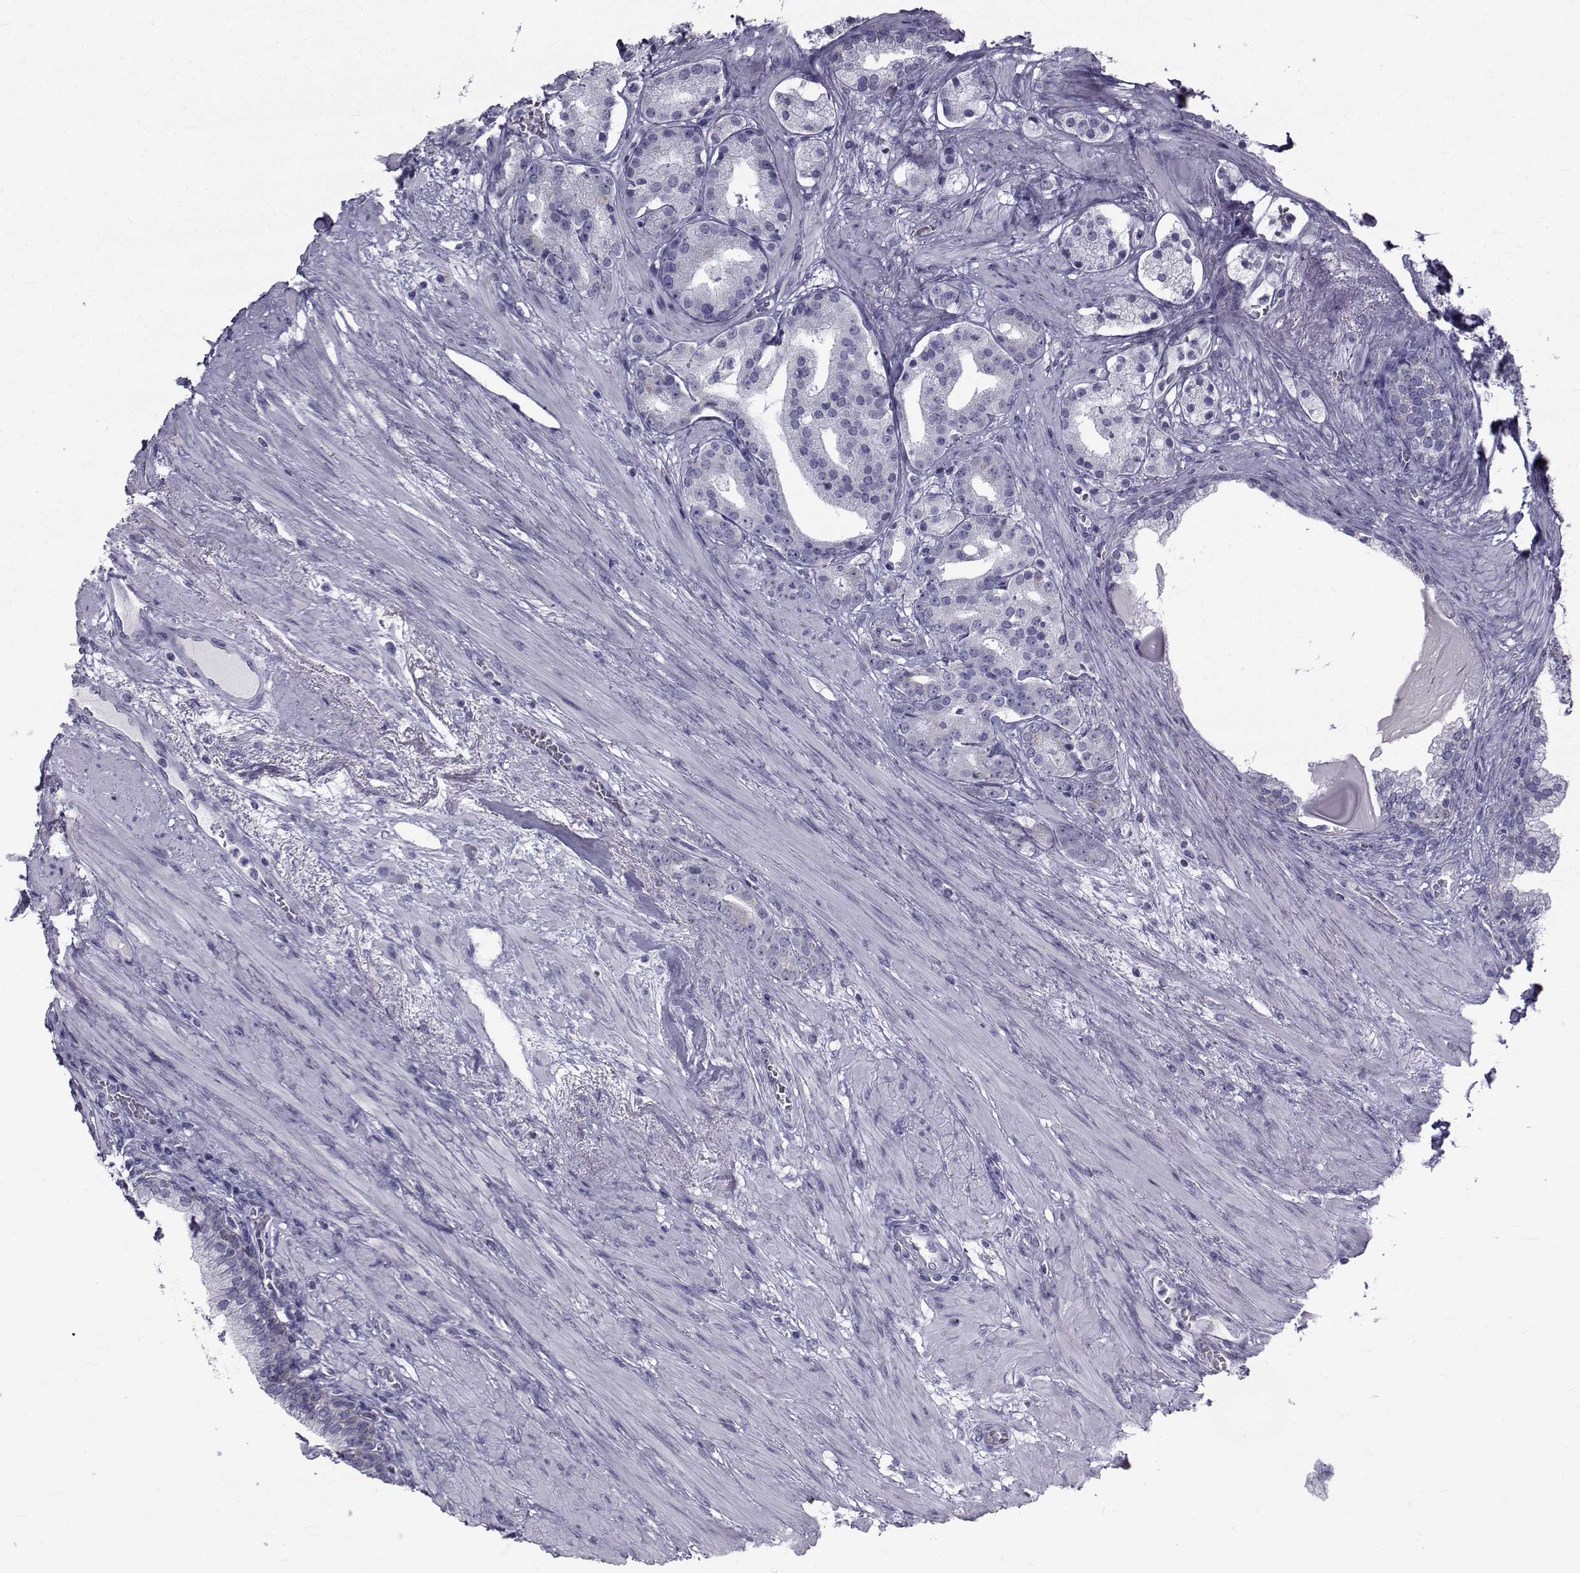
{"staining": {"intensity": "negative", "quantity": "none", "location": "none"}, "tissue": "prostate cancer", "cell_type": "Tumor cells", "image_type": "cancer", "snomed": [{"axis": "morphology", "description": "Adenocarcinoma, NOS"}, {"axis": "topography", "description": "Prostate"}], "caption": "IHC image of neoplastic tissue: human prostate cancer stained with DAB (3,3'-diaminobenzidine) shows no significant protein positivity in tumor cells.", "gene": "FDXR", "patient": {"sex": "male", "age": 69}}